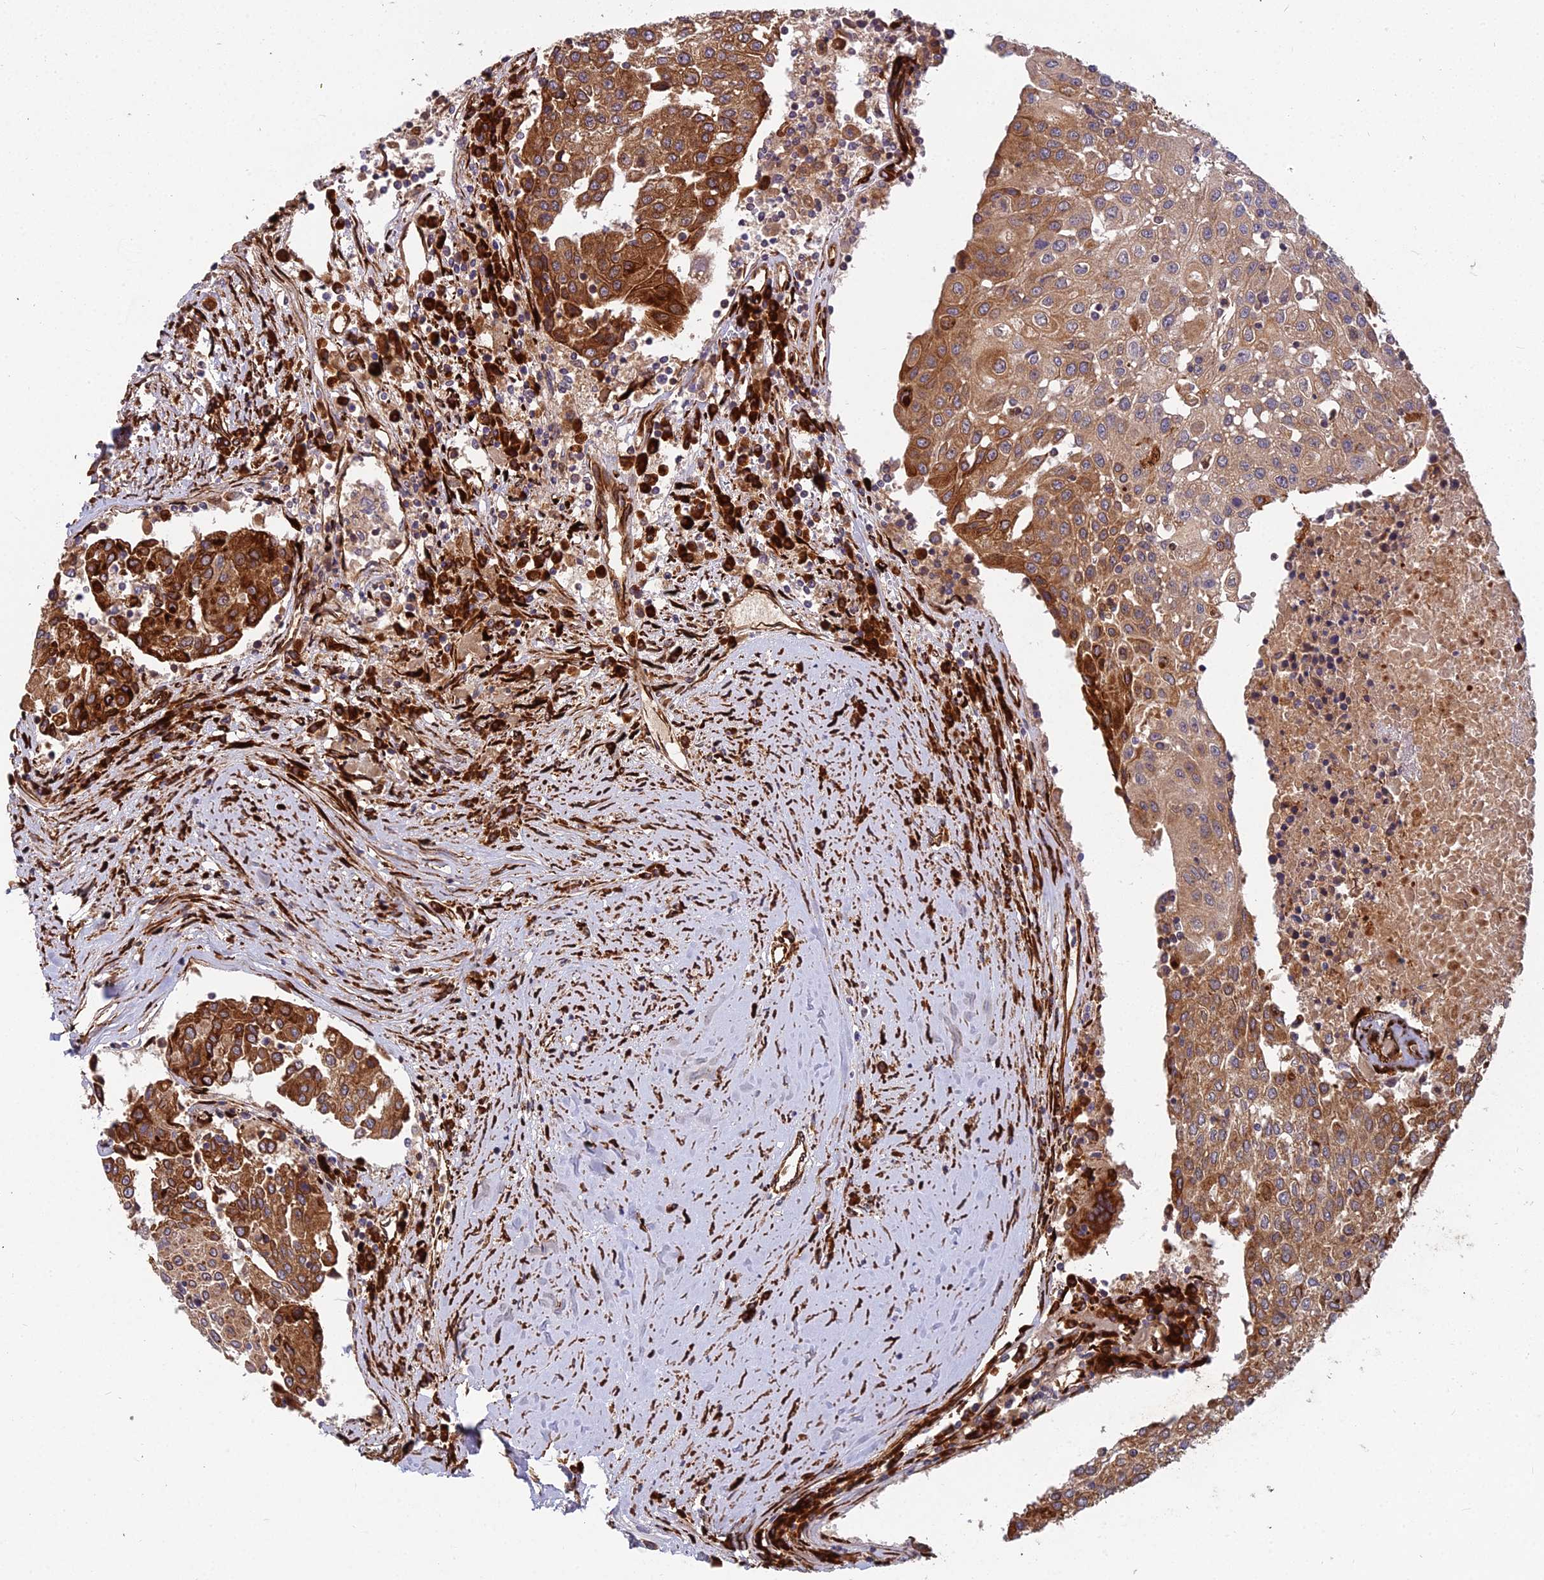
{"staining": {"intensity": "moderate", "quantity": ">75%", "location": "cytoplasmic/membranous"}, "tissue": "urothelial cancer", "cell_type": "Tumor cells", "image_type": "cancer", "snomed": [{"axis": "morphology", "description": "Urothelial carcinoma, High grade"}, {"axis": "topography", "description": "Urinary bladder"}], "caption": "Brown immunohistochemical staining in high-grade urothelial carcinoma demonstrates moderate cytoplasmic/membranous expression in about >75% of tumor cells.", "gene": "NDUFAF7", "patient": {"sex": "female", "age": 85}}